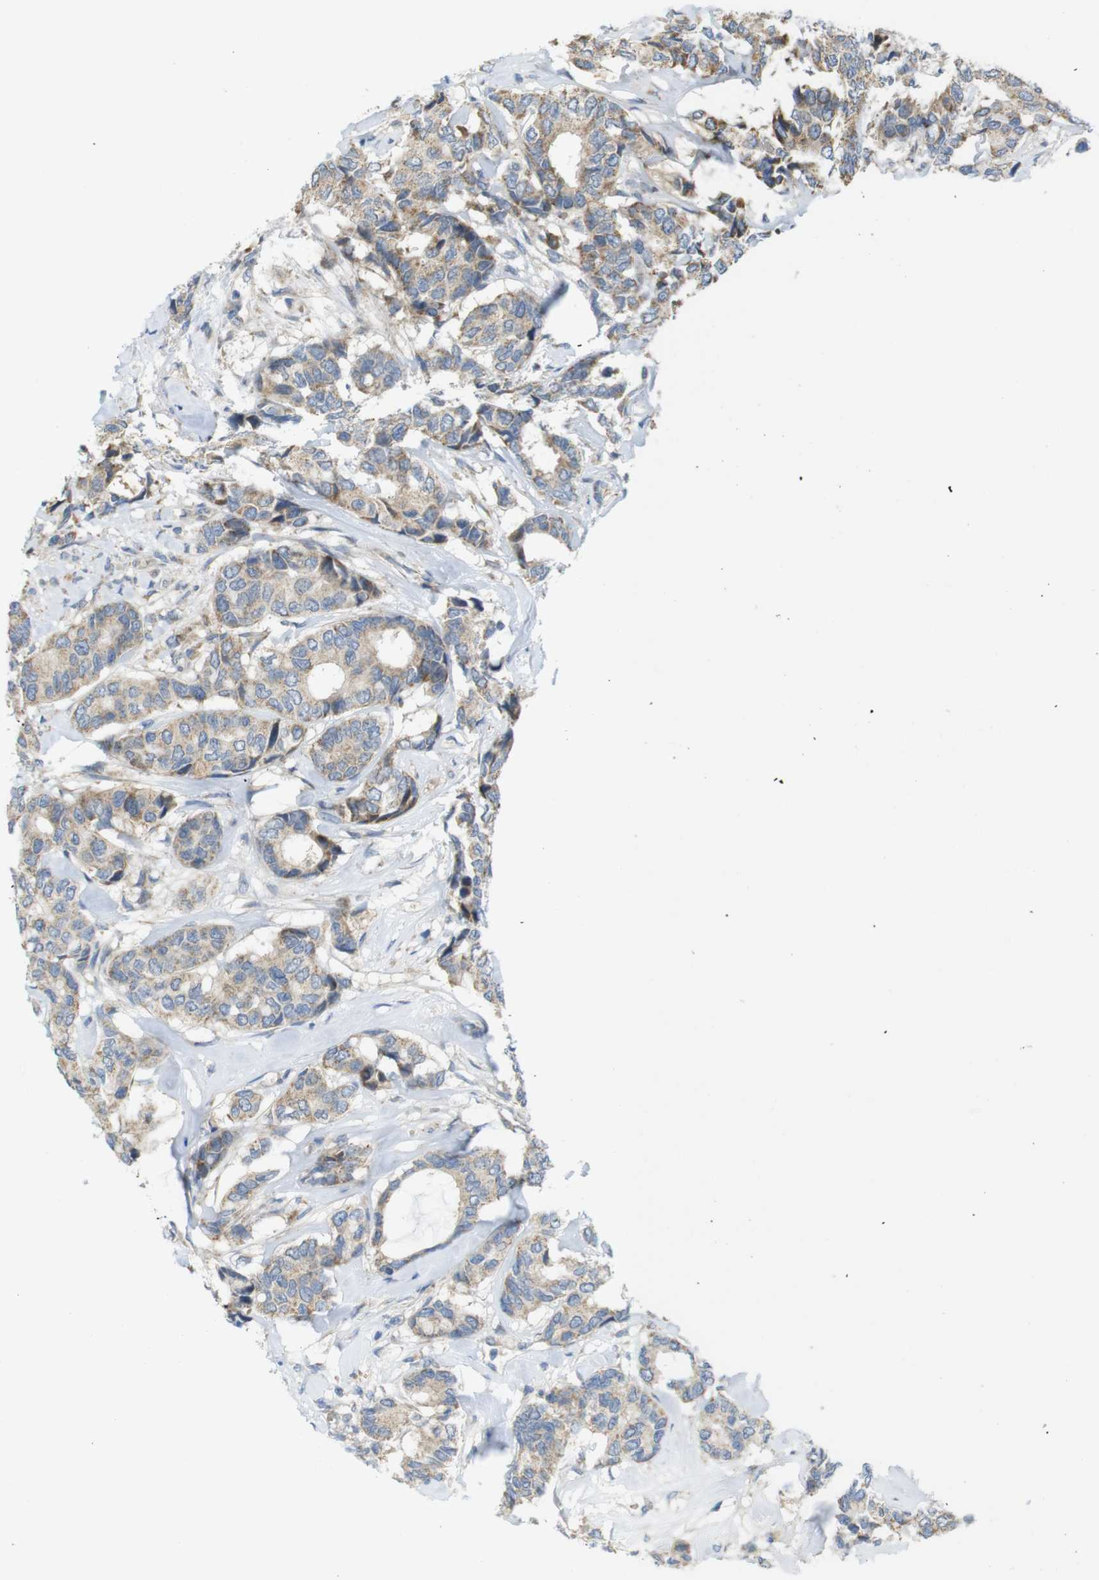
{"staining": {"intensity": "weak", "quantity": ">75%", "location": "cytoplasmic/membranous"}, "tissue": "breast cancer", "cell_type": "Tumor cells", "image_type": "cancer", "snomed": [{"axis": "morphology", "description": "Duct carcinoma"}, {"axis": "topography", "description": "Breast"}], "caption": "DAB immunohistochemical staining of human breast intraductal carcinoma demonstrates weak cytoplasmic/membranous protein expression in about >75% of tumor cells.", "gene": "MARCHF1", "patient": {"sex": "female", "age": 87}}